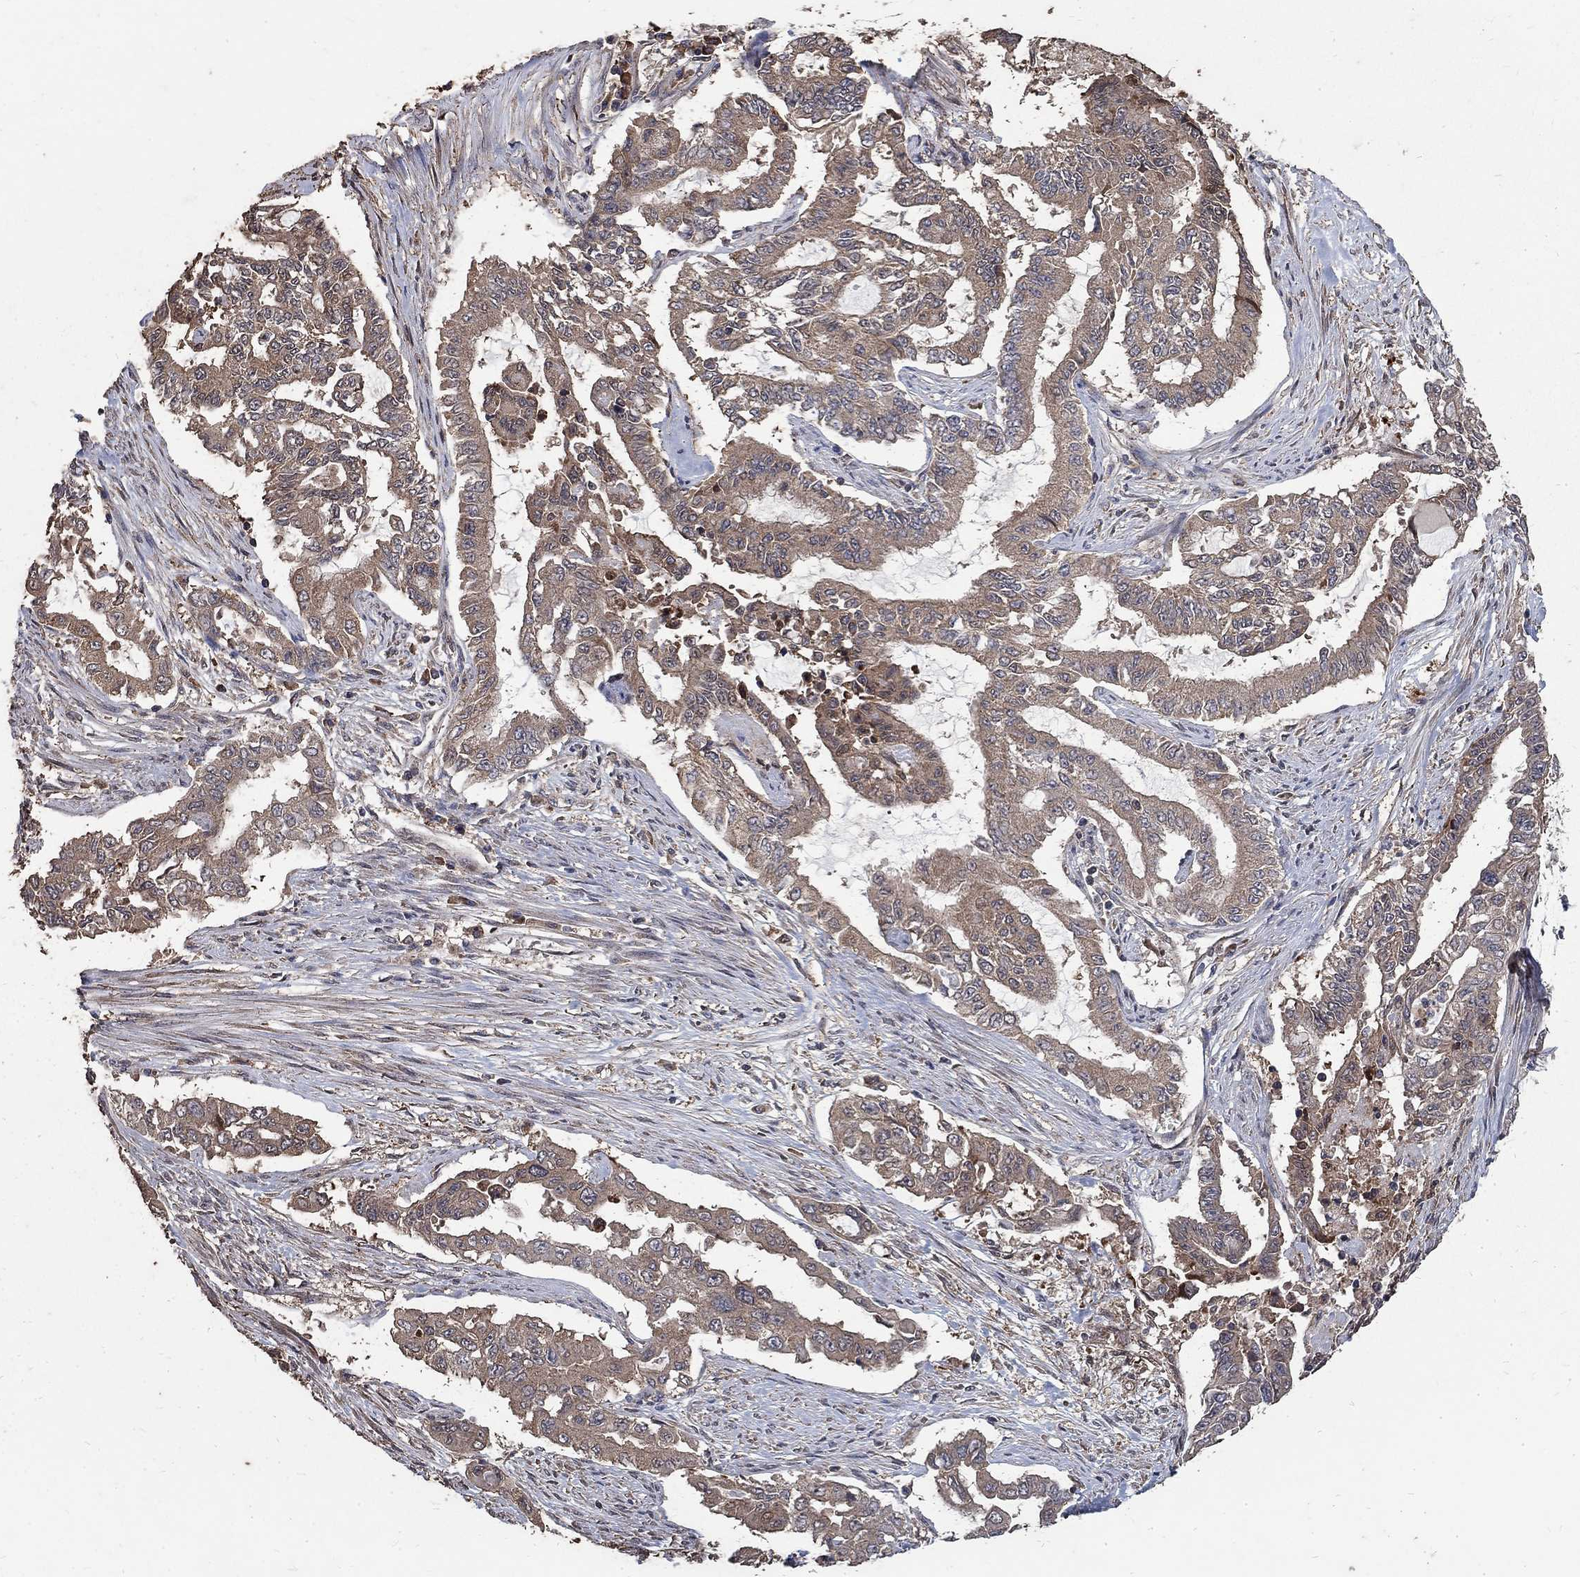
{"staining": {"intensity": "weak", "quantity": ">75%", "location": "cytoplasmic/membranous"}, "tissue": "endometrial cancer", "cell_type": "Tumor cells", "image_type": "cancer", "snomed": [{"axis": "morphology", "description": "Adenocarcinoma, NOS"}, {"axis": "topography", "description": "Uterus"}], "caption": "A photomicrograph of endometrial cancer stained for a protein shows weak cytoplasmic/membranous brown staining in tumor cells.", "gene": "C17orf75", "patient": {"sex": "female", "age": 59}}